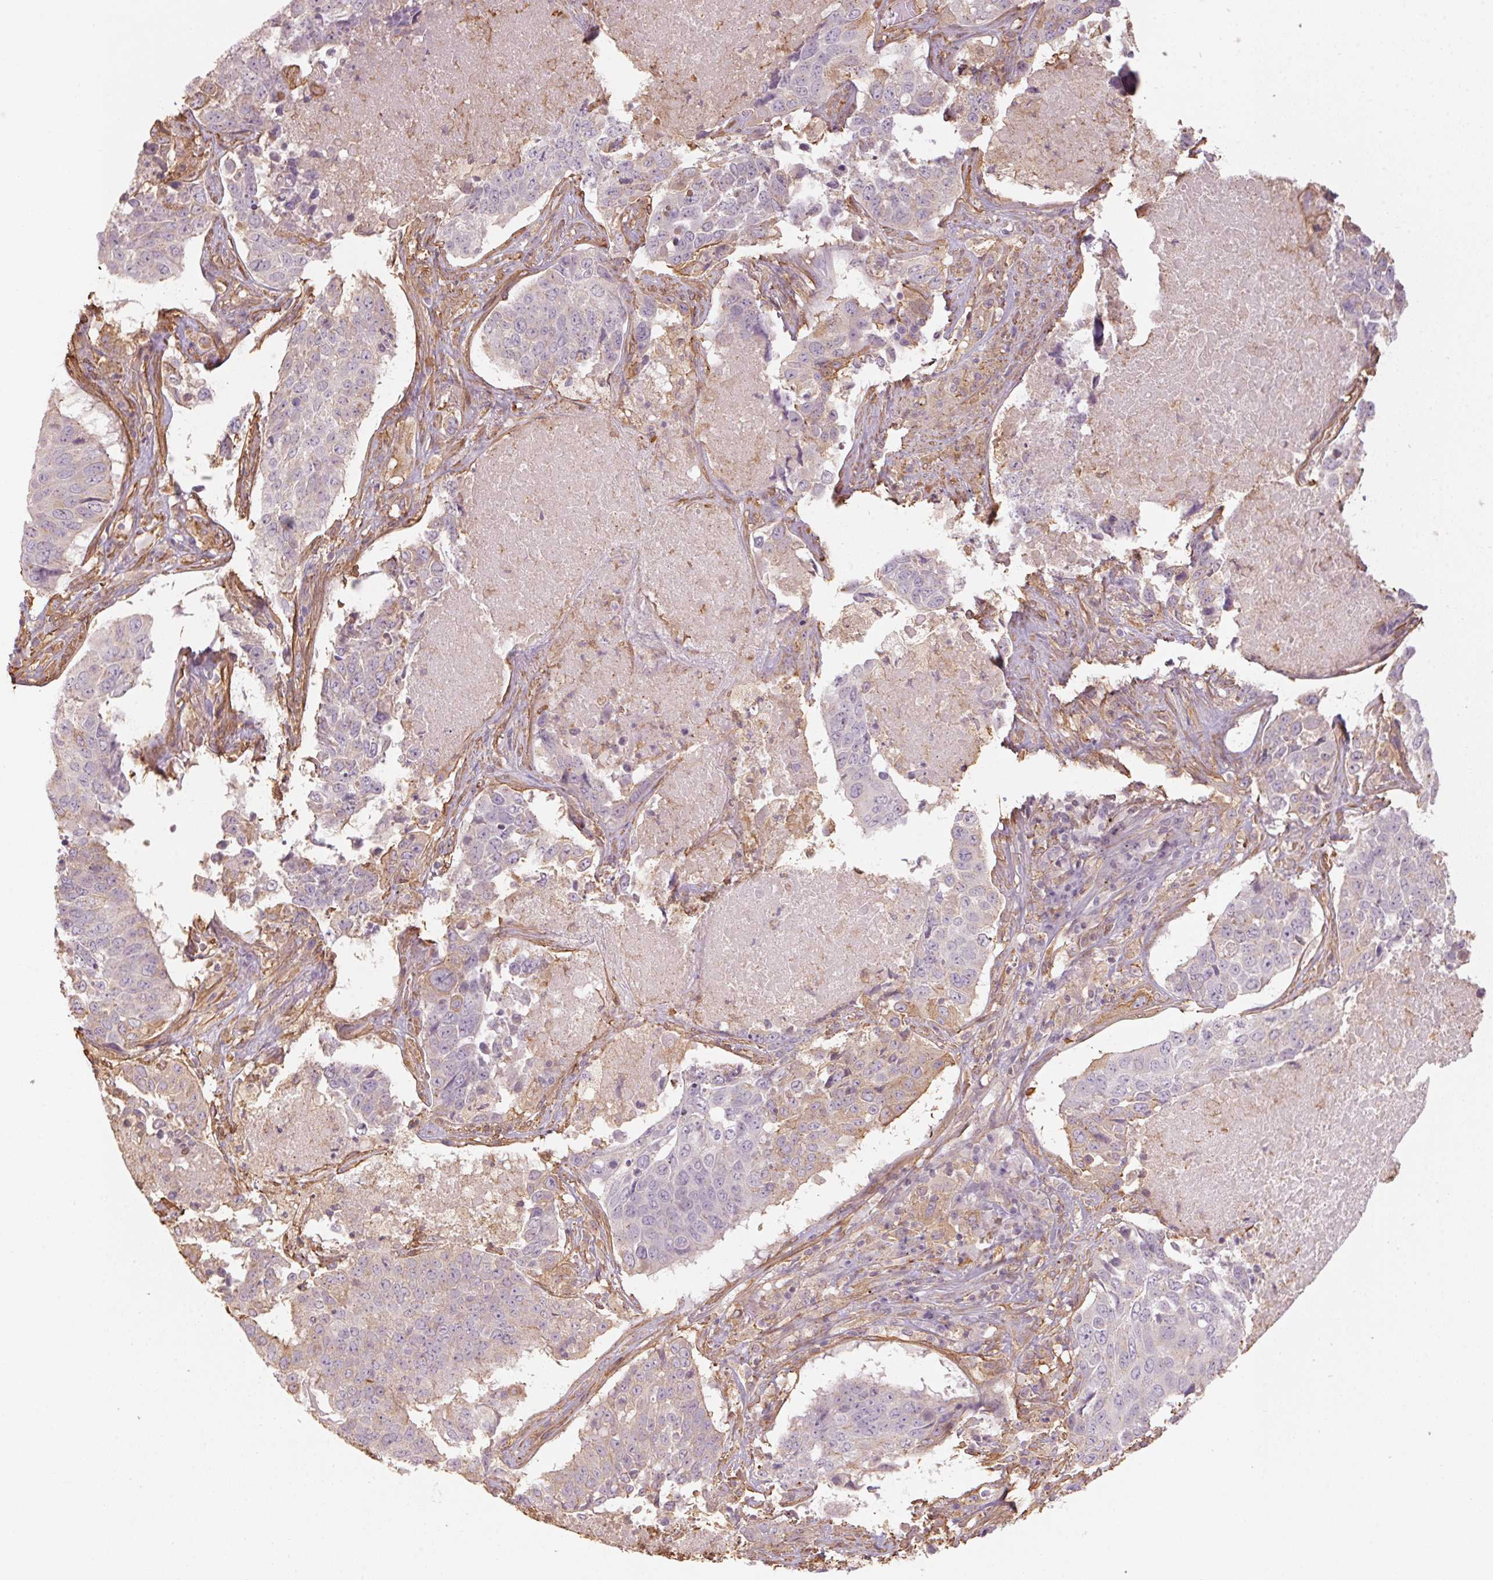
{"staining": {"intensity": "weak", "quantity": "<25%", "location": "cytoplasmic/membranous"}, "tissue": "lung cancer", "cell_type": "Tumor cells", "image_type": "cancer", "snomed": [{"axis": "morphology", "description": "Normal tissue, NOS"}, {"axis": "morphology", "description": "Squamous cell carcinoma, NOS"}, {"axis": "topography", "description": "Bronchus"}, {"axis": "topography", "description": "Lung"}], "caption": "The micrograph reveals no significant expression in tumor cells of lung squamous cell carcinoma.", "gene": "QDPR", "patient": {"sex": "male", "age": 64}}